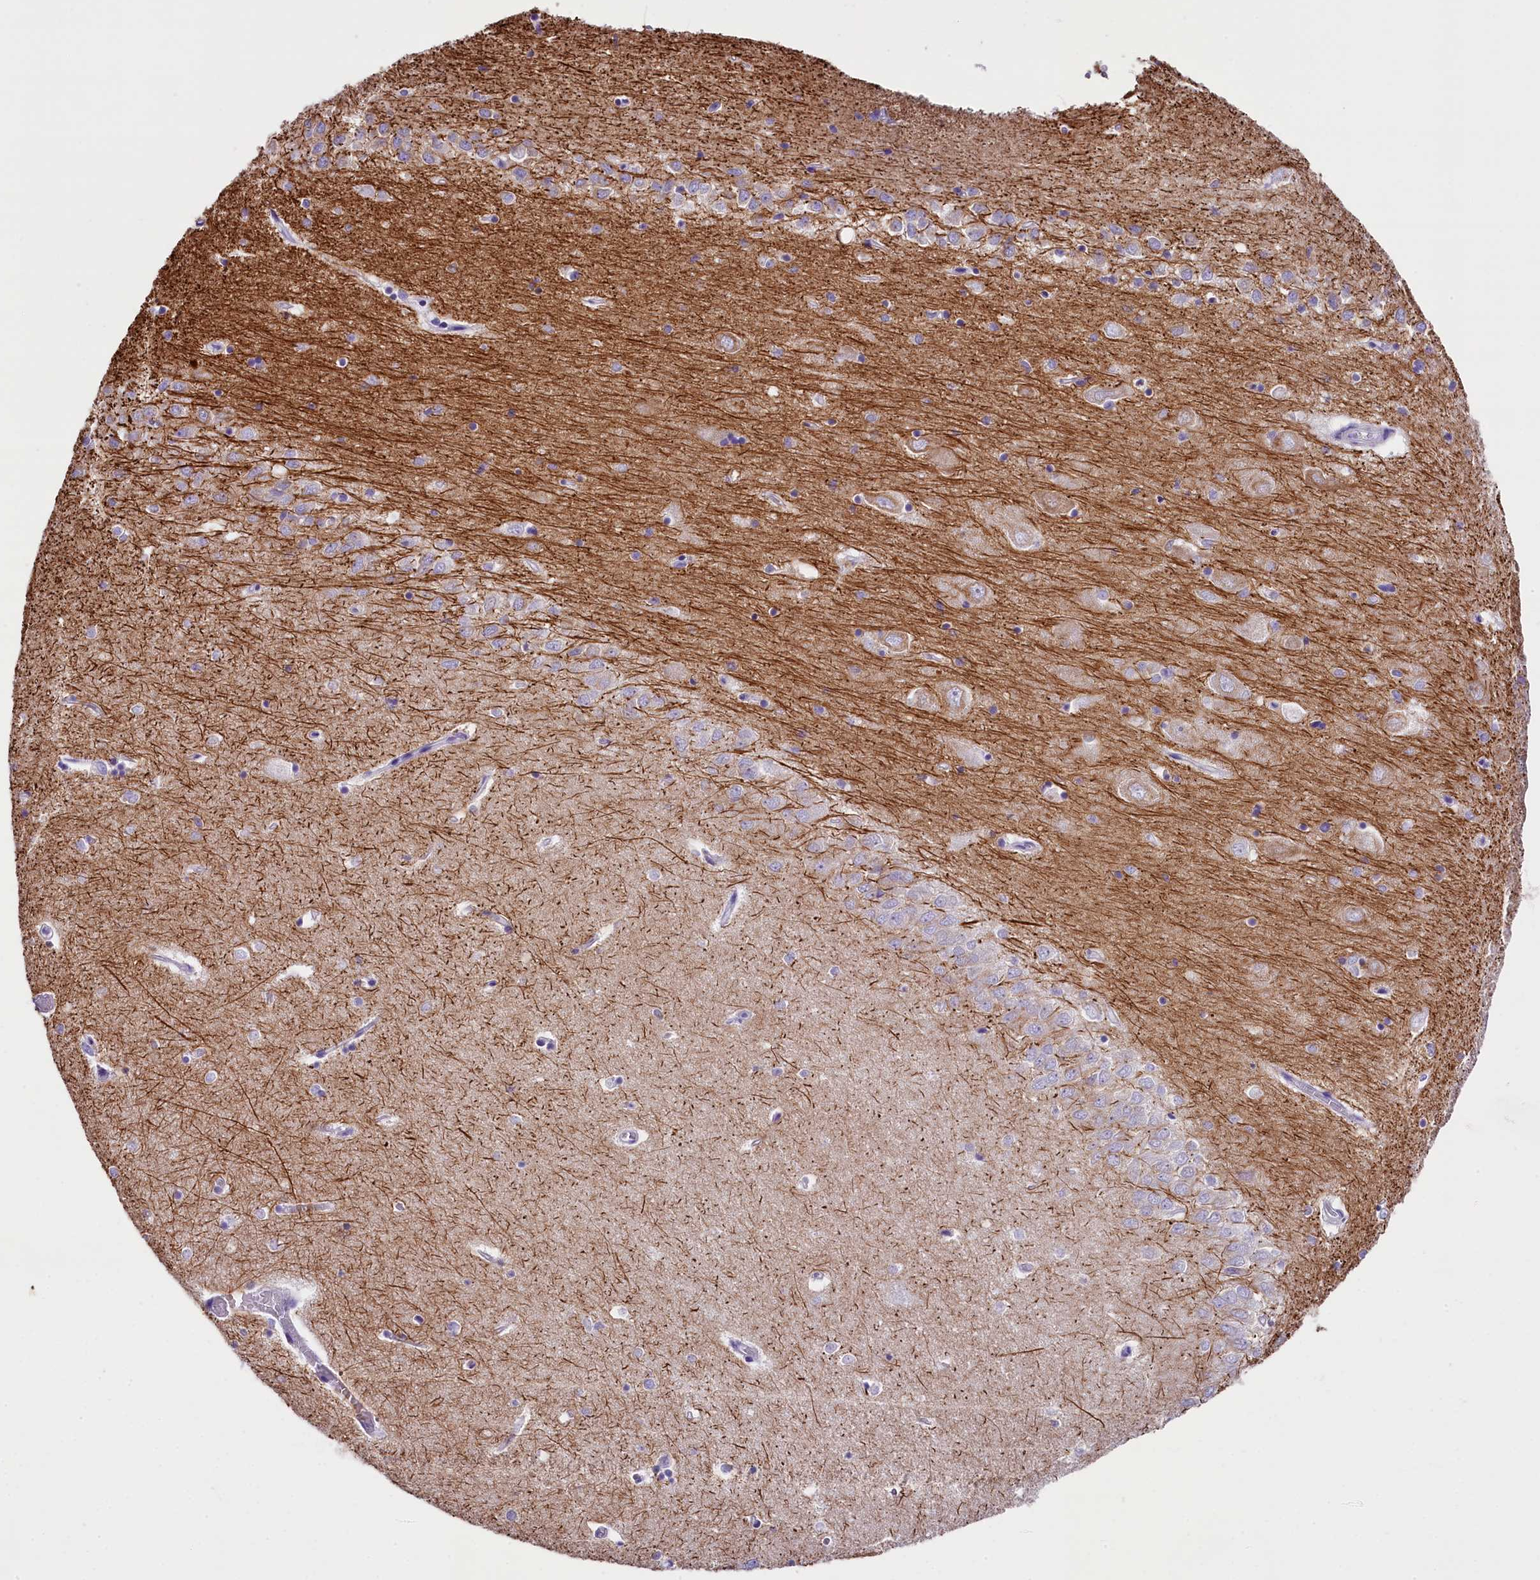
{"staining": {"intensity": "negative", "quantity": "none", "location": "none"}, "tissue": "hippocampus", "cell_type": "Glial cells", "image_type": "normal", "snomed": [{"axis": "morphology", "description": "Normal tissue, NOS"}, {"axis": "topography", "description": "Hippocampus"}], "caption": "Human hippocampus stained for a protein using IHC demonstrates no expression in glial cells.", "gene": "SKIDA1", "patient": {"sex": "female", "age": 64}}